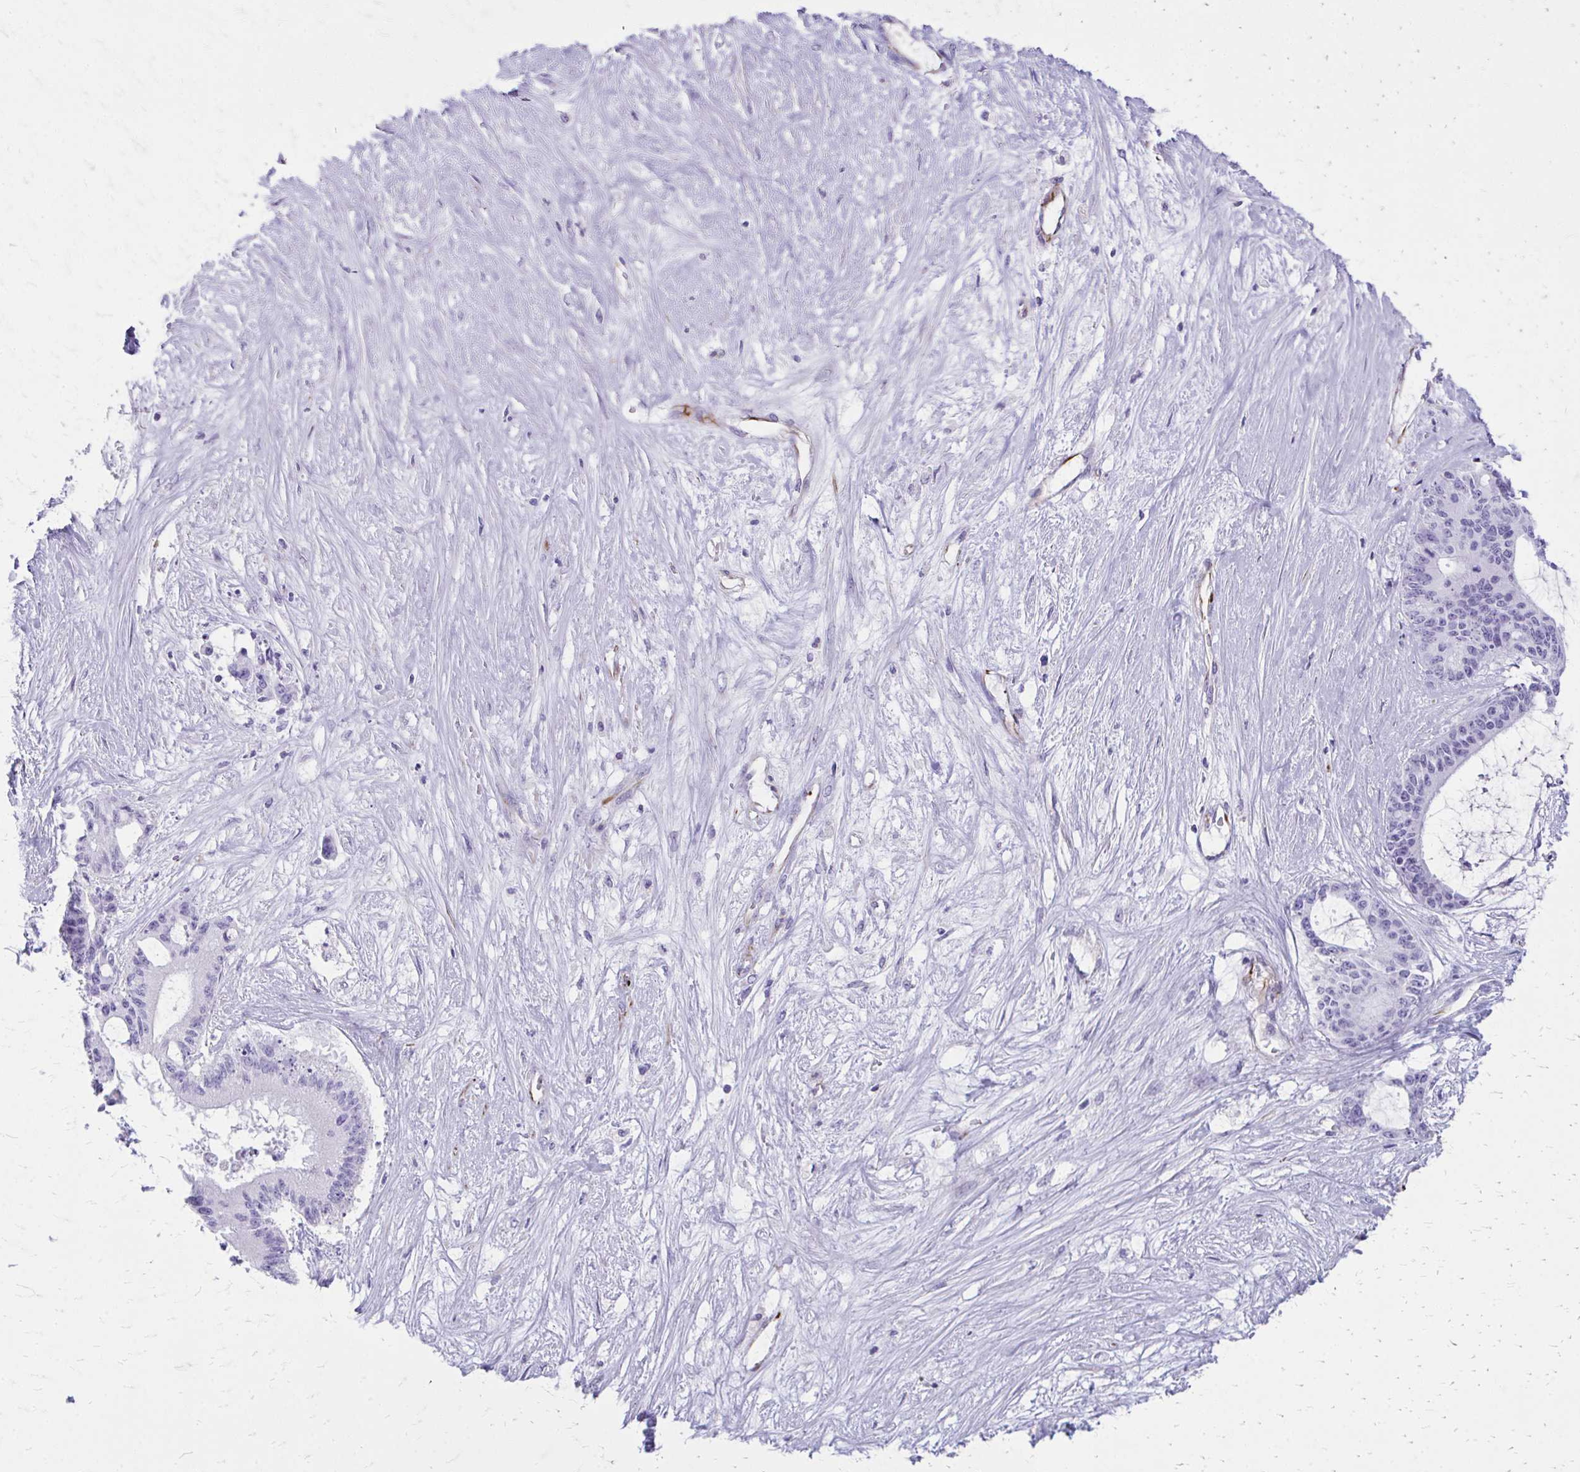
{"staining": {"intensity": "negative", "quantity": "none", "location": "none"}, "tissue": "liver cancer", "cell_type": "Tumor cells", "image_type": "cancer", "snomed": [{"axis": "morphology", "description": "Normal tissue, NOS"}, {"axis": "morphology", "description": "Cholangiocarcinoma"}, {"axis": "topography", "description": "Liver"}, {"axis": "topography", "description": "Peripheral nerve tissue"}], "caption": "Human liver cancer (cholangiocarcinoma) stained for a protein using immunohistochemistry displays no positivity in tumor cells.", "gene": "TRIM6", "patient": {"sex": "female", "age": 73}}